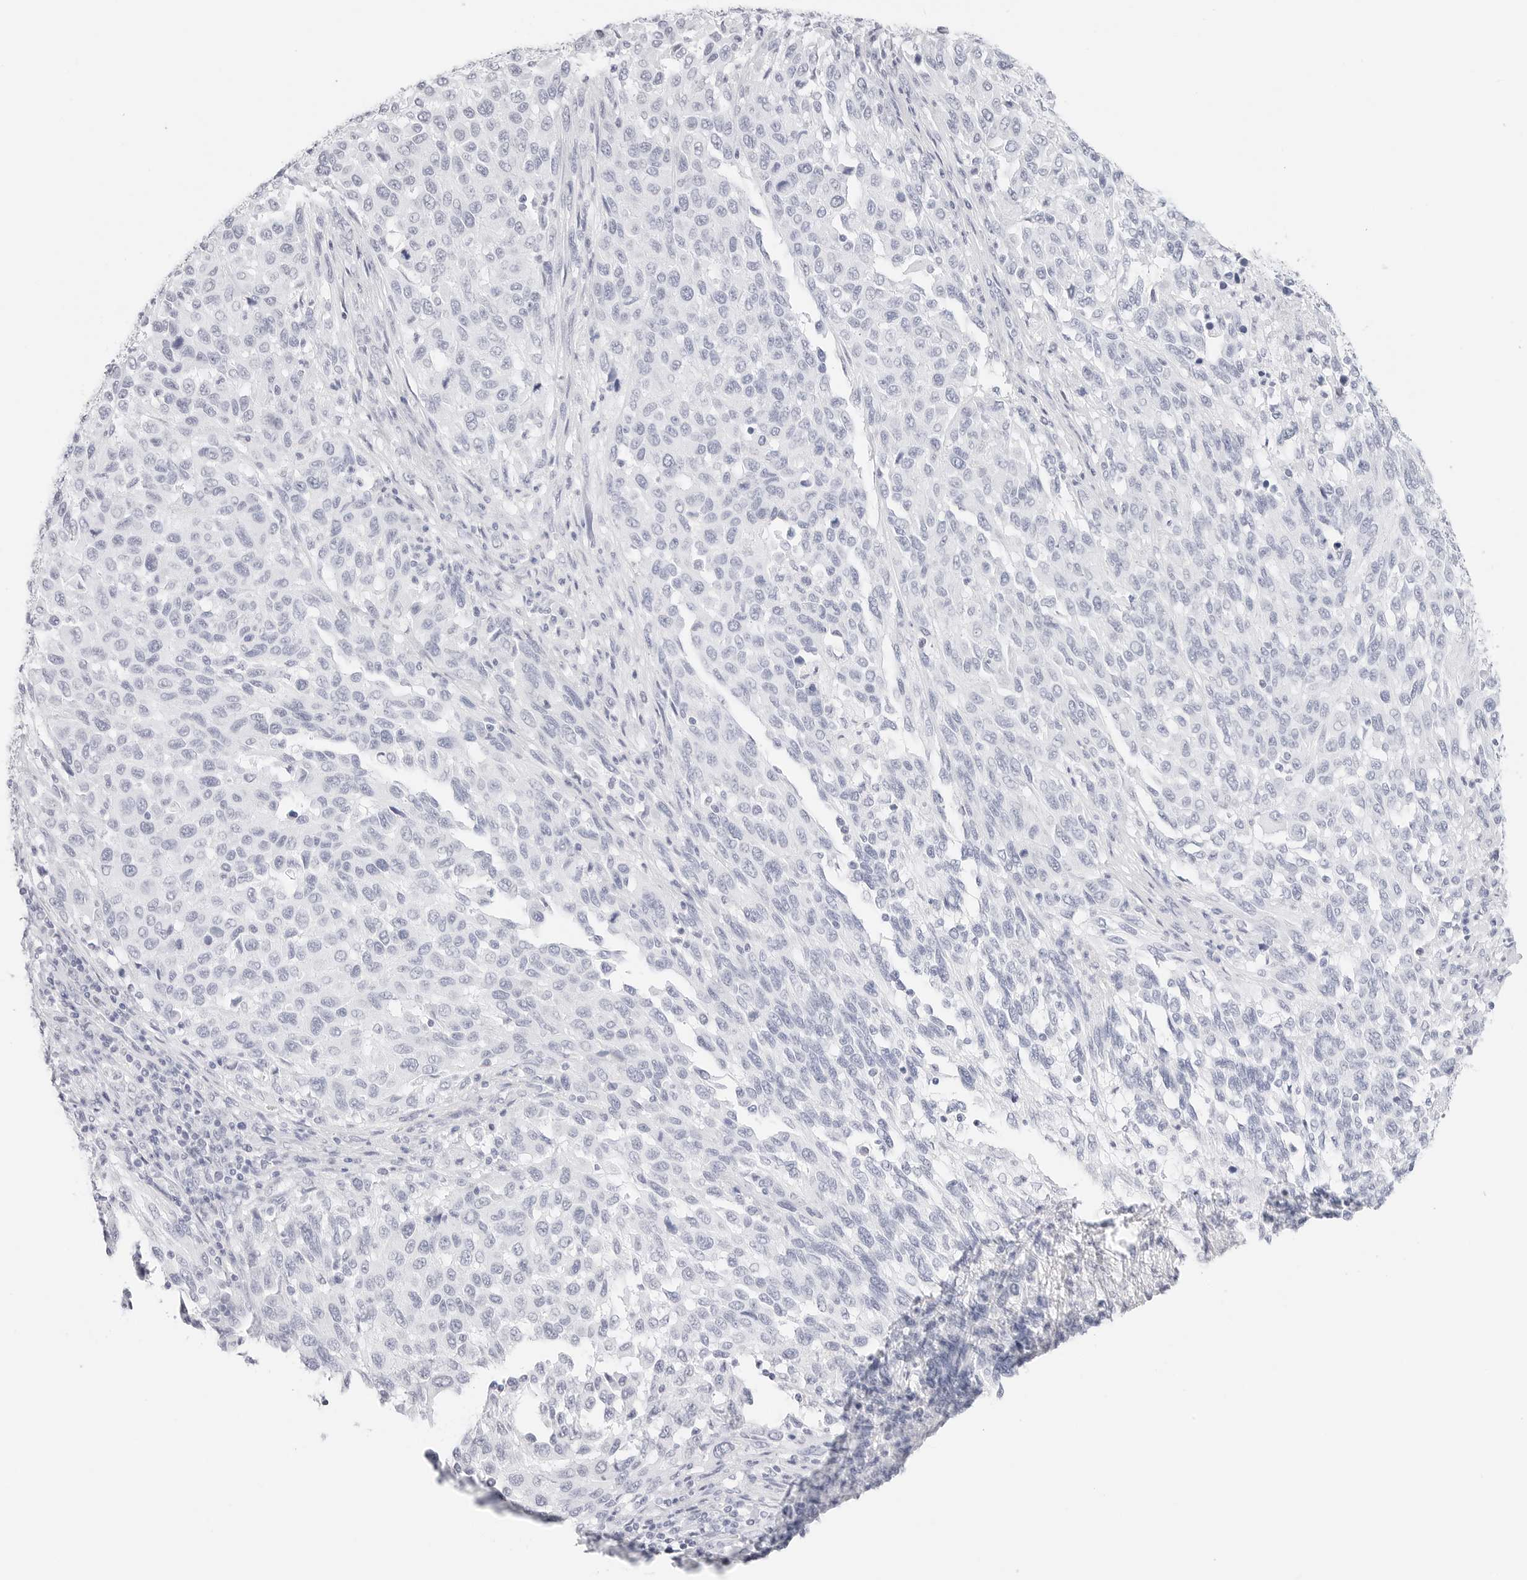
{"staining": {"intensity": "negative", "quantity": "none", "location": "none"}, "tissue": "melanoma", "cell_type": "Tumor cells", "image_type": "cancer", "snomed": [{"axis": "morphology", "description": "Malignant melanoma, Metastatic site"}, {"axis": "topography", "description": "Lymph node"}], "caption": "Melanoma stained for a protein using IHC reveals no staining tumor cells.", "gene": "TFF2", "patient": {"sex": "male", "age": 61}}